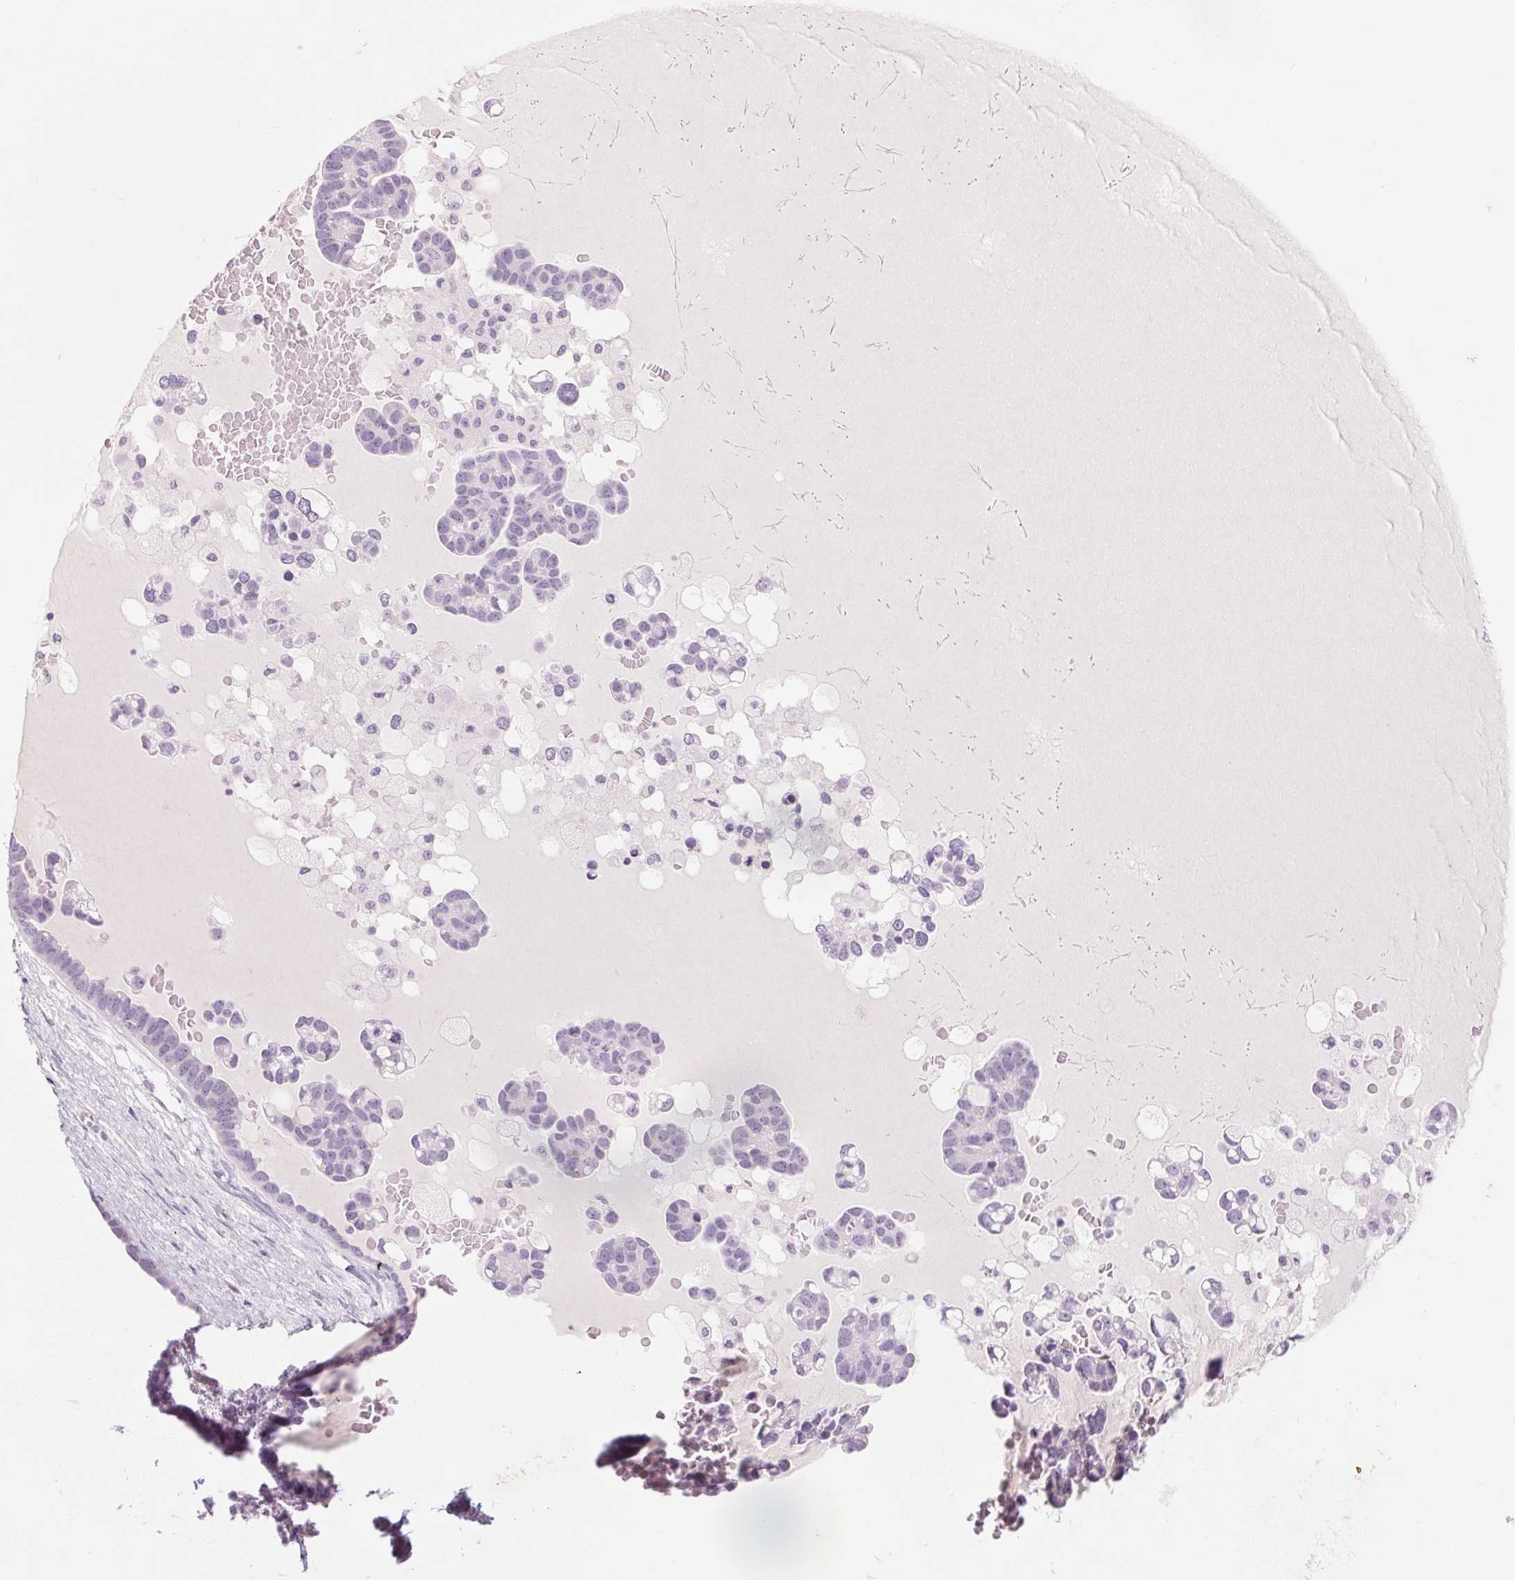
{"staining": {"intensity": "negative", "quantity": "none", "location": "none"}, "tissue": "ovarian cancer", "cell_type": "Tumor cells", "image_type": "cancer", "snomed": [{"axis": "morphology", "description": "Cystadenocarcinoma, serous, NOS"}, {"axis": "topography", "description": "Ovary"}], "caption": "A high-resolution photomicrograph shows immunohistochemistry (IHC) staining of serous cystadenocarcinoma (ovarian), which displays no significant positivity in tumor cells.", "gene": "RPTN", "patient": {"sex": "female", "age": 54}}